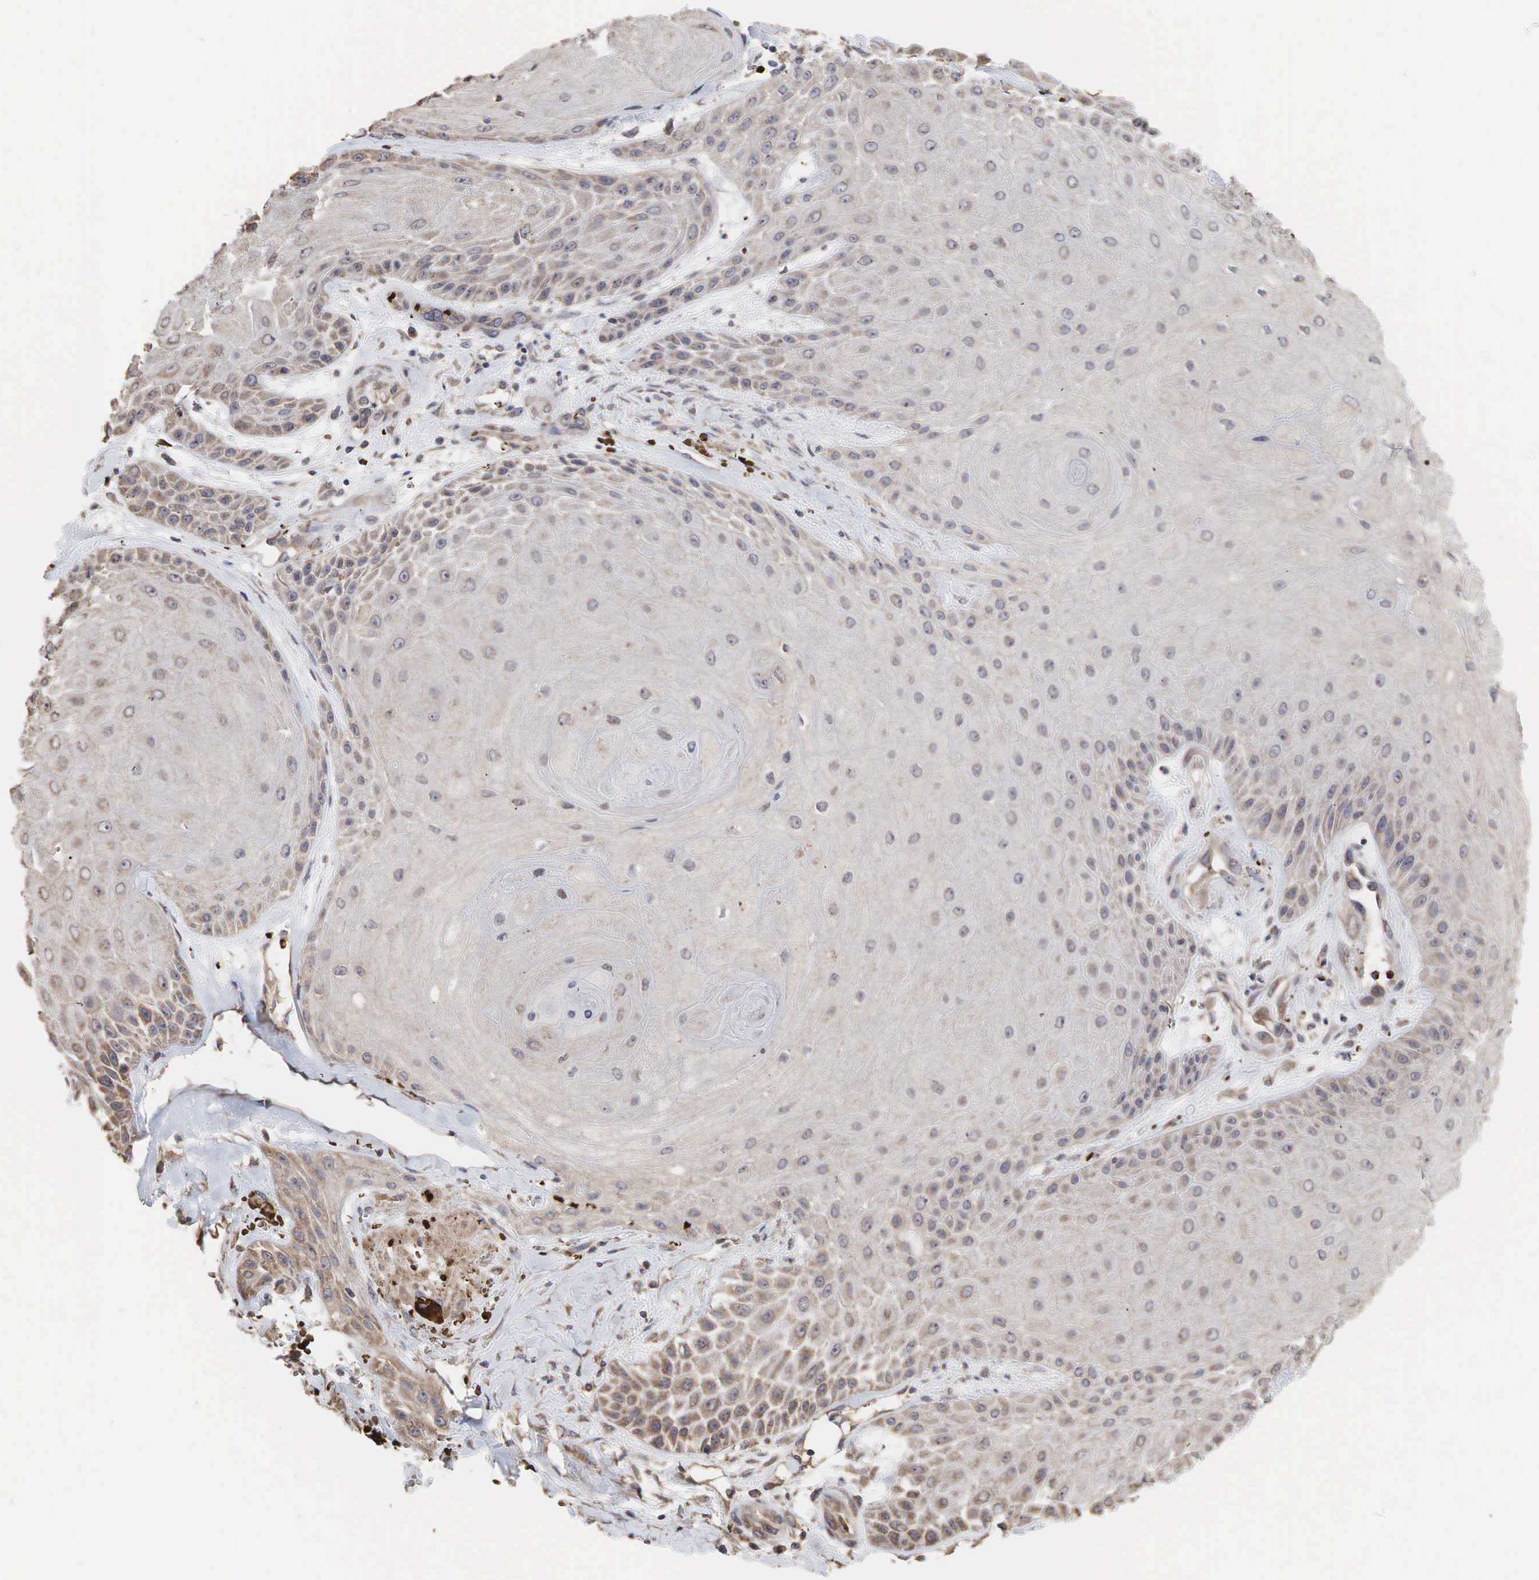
{"staining": {"intensity": "weak", "quantity": ">75%", "location": "cytoplasmic/membranous"}, "tissue": "skin cancer", "cell_type": "Tumor cells", "image_type": "cancer", "snomed": [{"axis": "morphology", "description": "Squamous cell carcinoma, NOS"}, {"axis": "topography", "description": "Skin"}], "caption": "The histopathology image exhibits immunohistochemical staining of squamous cell carcinoma (skin). There is weak cytoplasmic/membranous staining is seen in about >75% of tumor cells.", "gene": "PABPC5", "patient": {"sex": "male", "age": 57}}